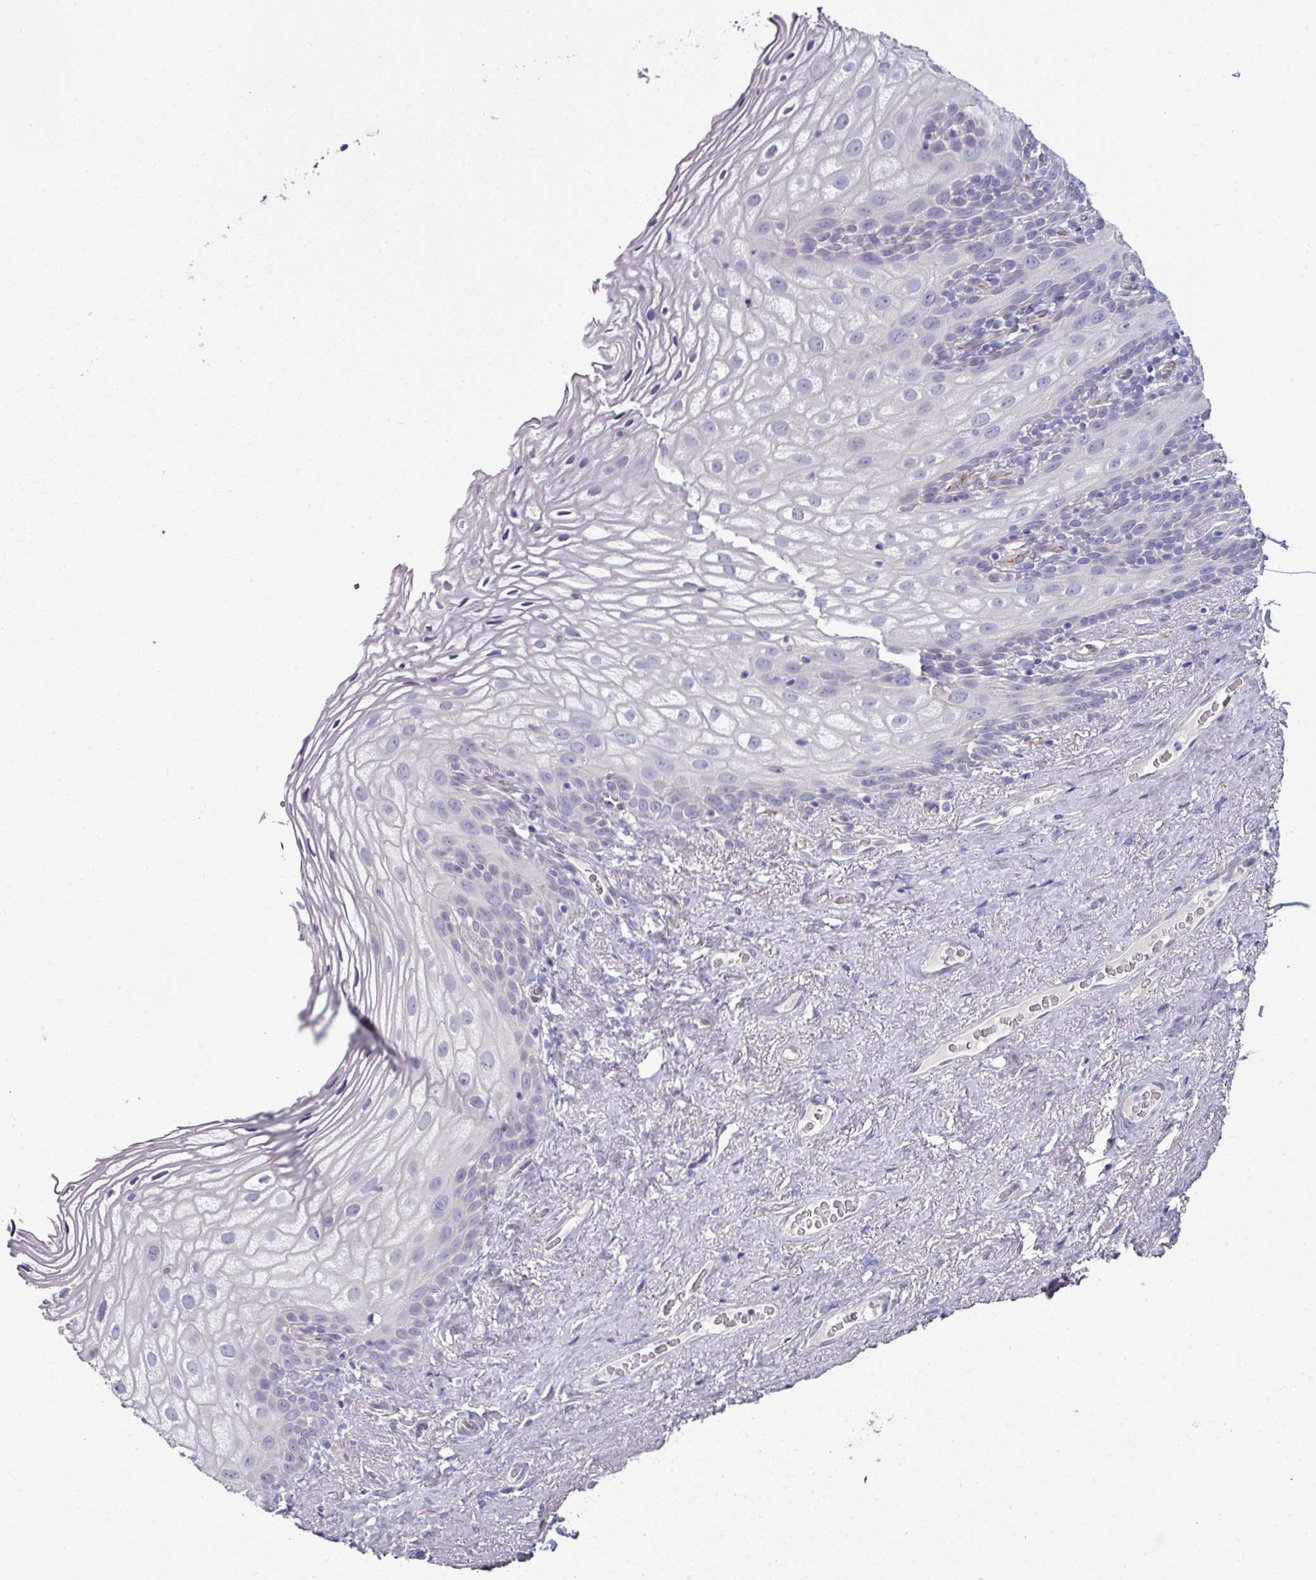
{"staining": {"intensity": "negative", "quantity": "none", "location": "none"}, "tissue": "vagina", "cell_type": "Squamous epithelial cells", "image_type": "normal", "snomed": [{"axis": "morphology", "description": "Normal tissue, NOS"}, {"axis": "topography", "description": "Vagina"}, {"axis": "topography", "description": "Peripheral nerve tissue"}], "caption": "Immunohistochemical staining of unremarkable human vagina displays no significant staining in squamous epithelial cells. (DAB (3,3'-diaminobenzidine) immunohistochemistry with hematoxylin counter stain).", "gene": "SLC17A7", "patient": {"sex": "female", "age": 71}}